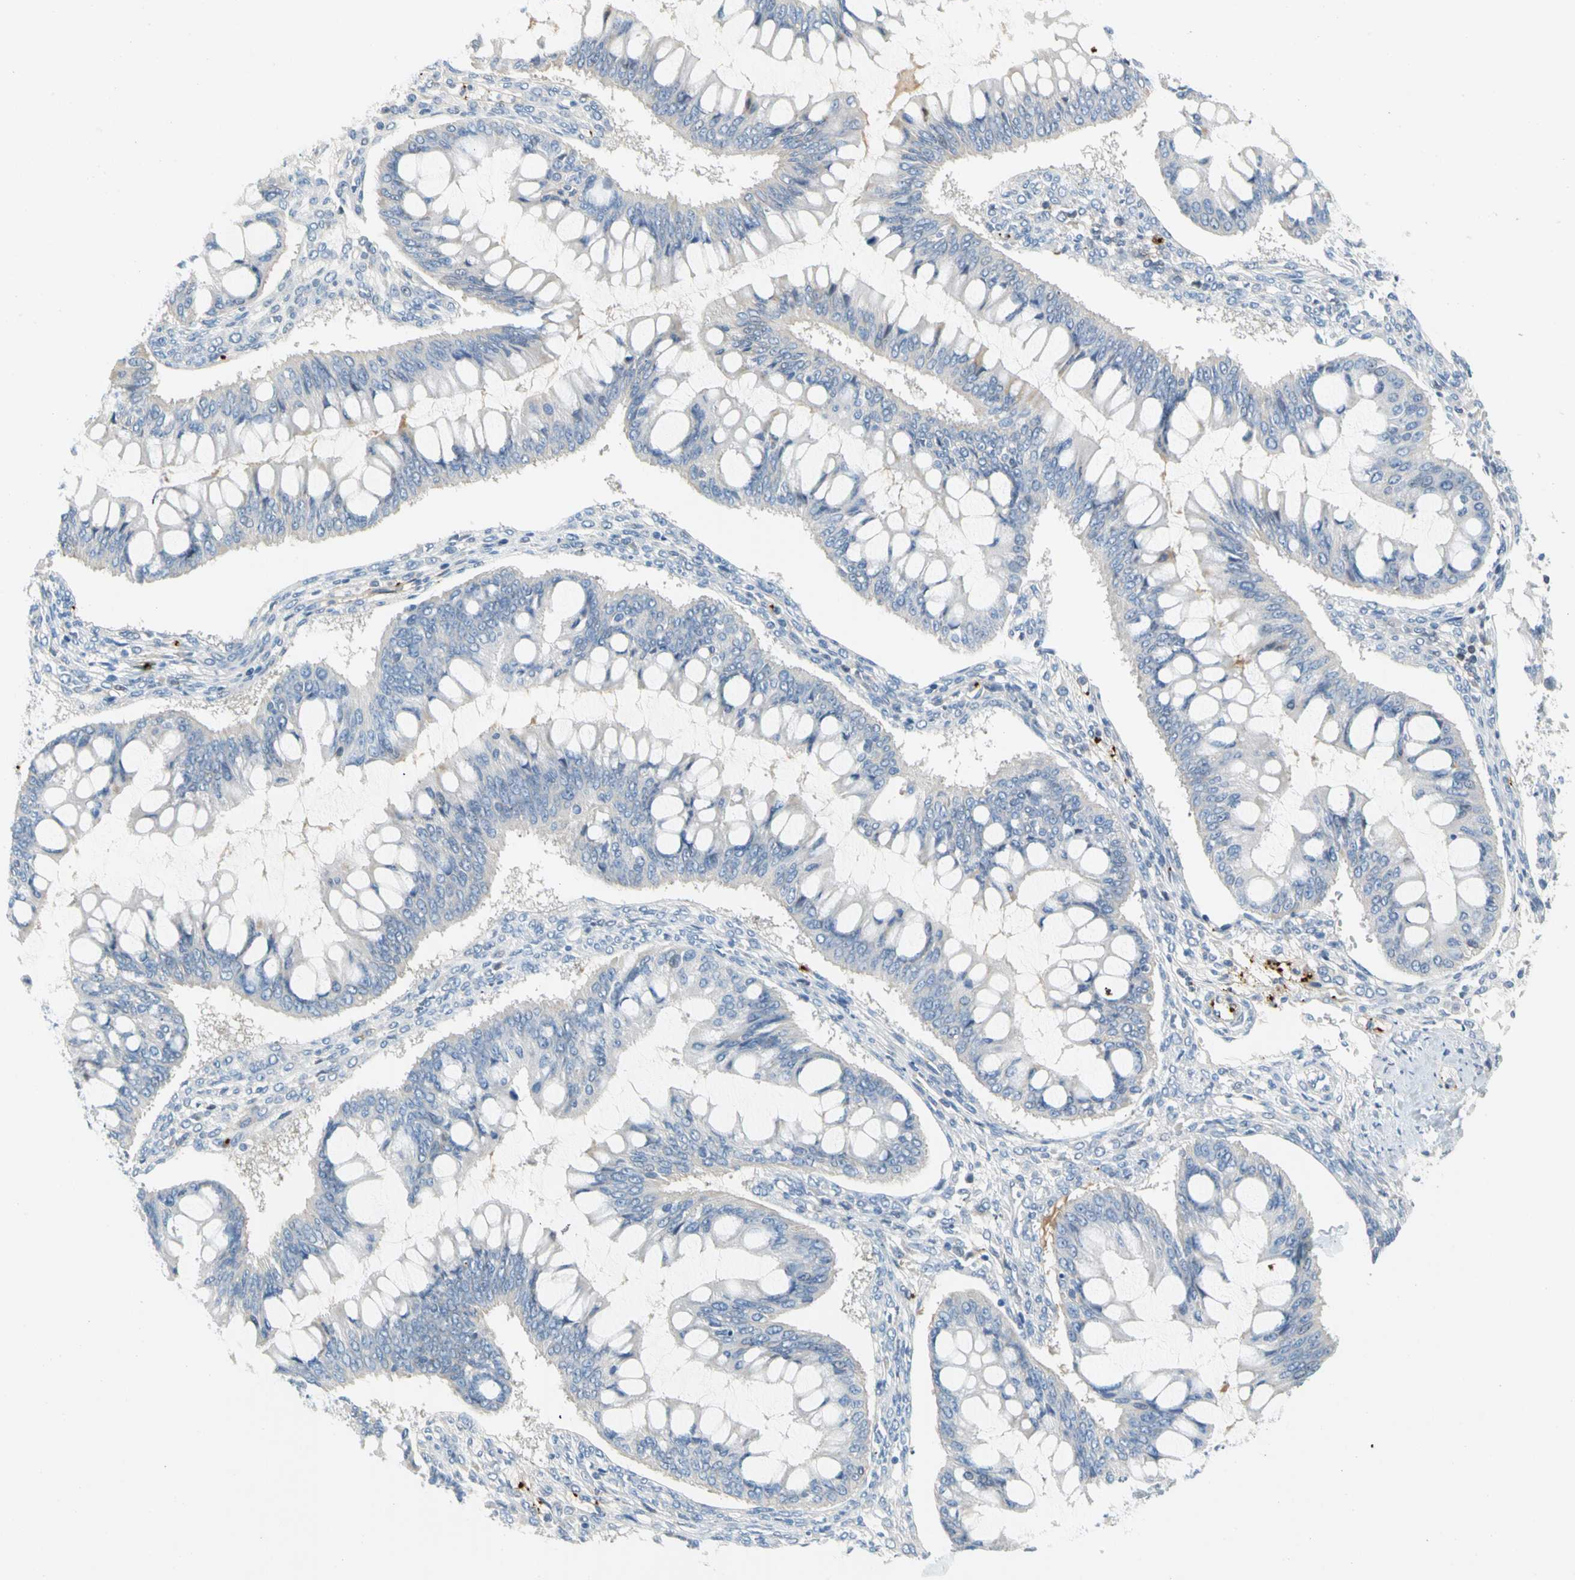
{"staining": {"intensity": "negative", "quantity": "none", "location": "none"}, "tissue": "ovarian cancer", "cell_type": "Tumor cells", "image_type": "cancer", "snomed": [{"axis": "morphology", "description": "Cystadenocarcinoma, mucinous, NOS"}, {"axis": "topography", "description": "Ovary"}], "caption": "An immunohistochemistry histopathology image of mucinous cystadenocarcinoma (ovarian) is shown. There is no staining in tumor cells of mucinous cystadenocarcinoma (ovarian).", "gene": "PPBP", "patient": {"sex": "female", "age": 73}}